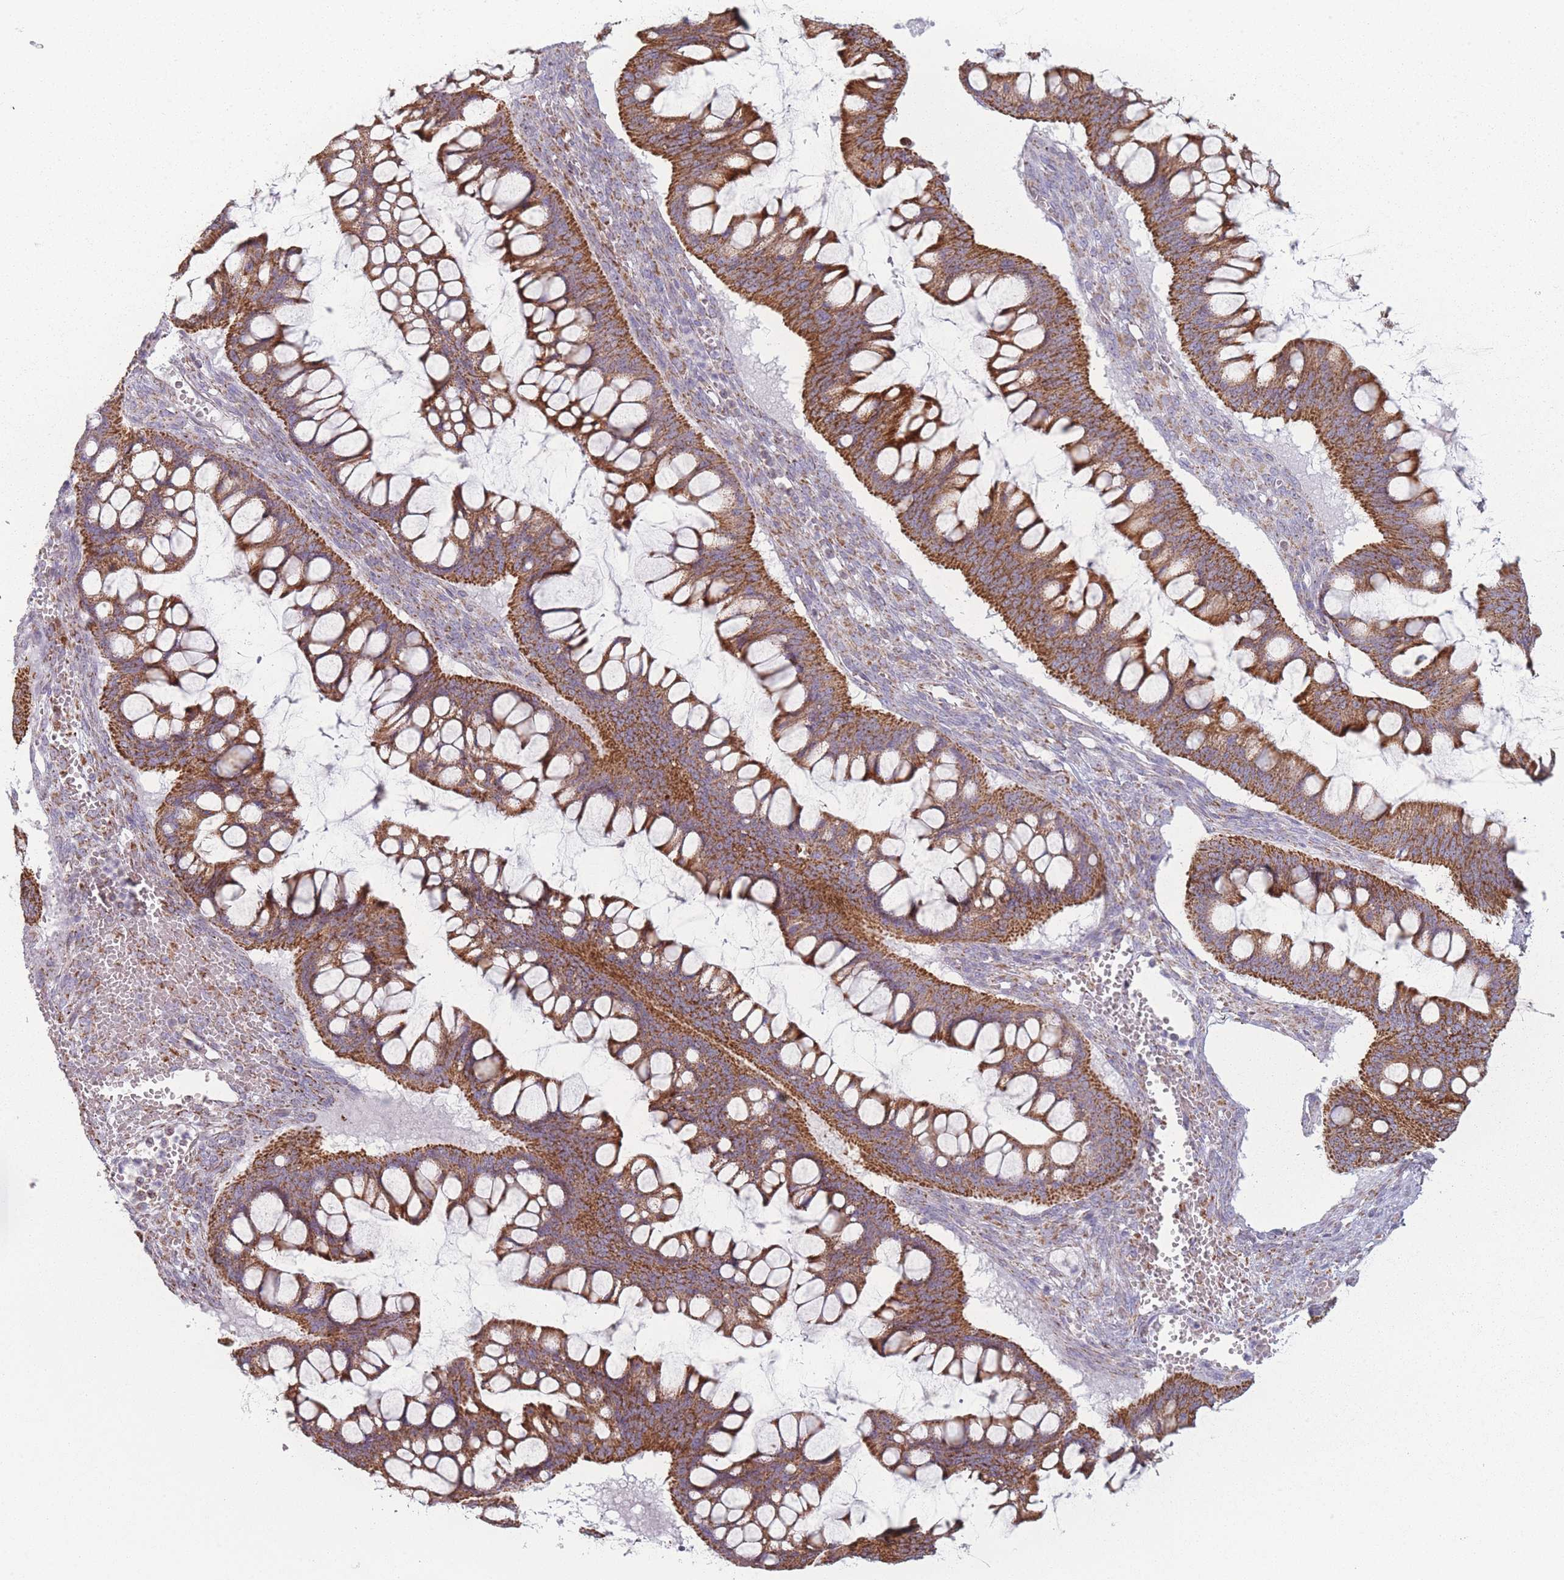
{"staining": {"intensity": "strong", "quantity": ">75%", "location": "cytoplasmic/membranous"}, "tissue": "ovarian cancer", "cell_type": "Tumor cells", "image_type": "cancer", "snomed": [{"axis": "morphology", "description": "Cystadenocarcinoma, mucinous, NOS"}, {"axis": "topography", "description": "Ovary"}], "caption": "This image demonstrates immunohistochemistry (IHC) staining of ovarian cancer, with high strong cytoplasmic/membranous staining in about >75% of tumor cells.", "gene": "DCHS1", "patient": {"sex": "female", "age": 73}}